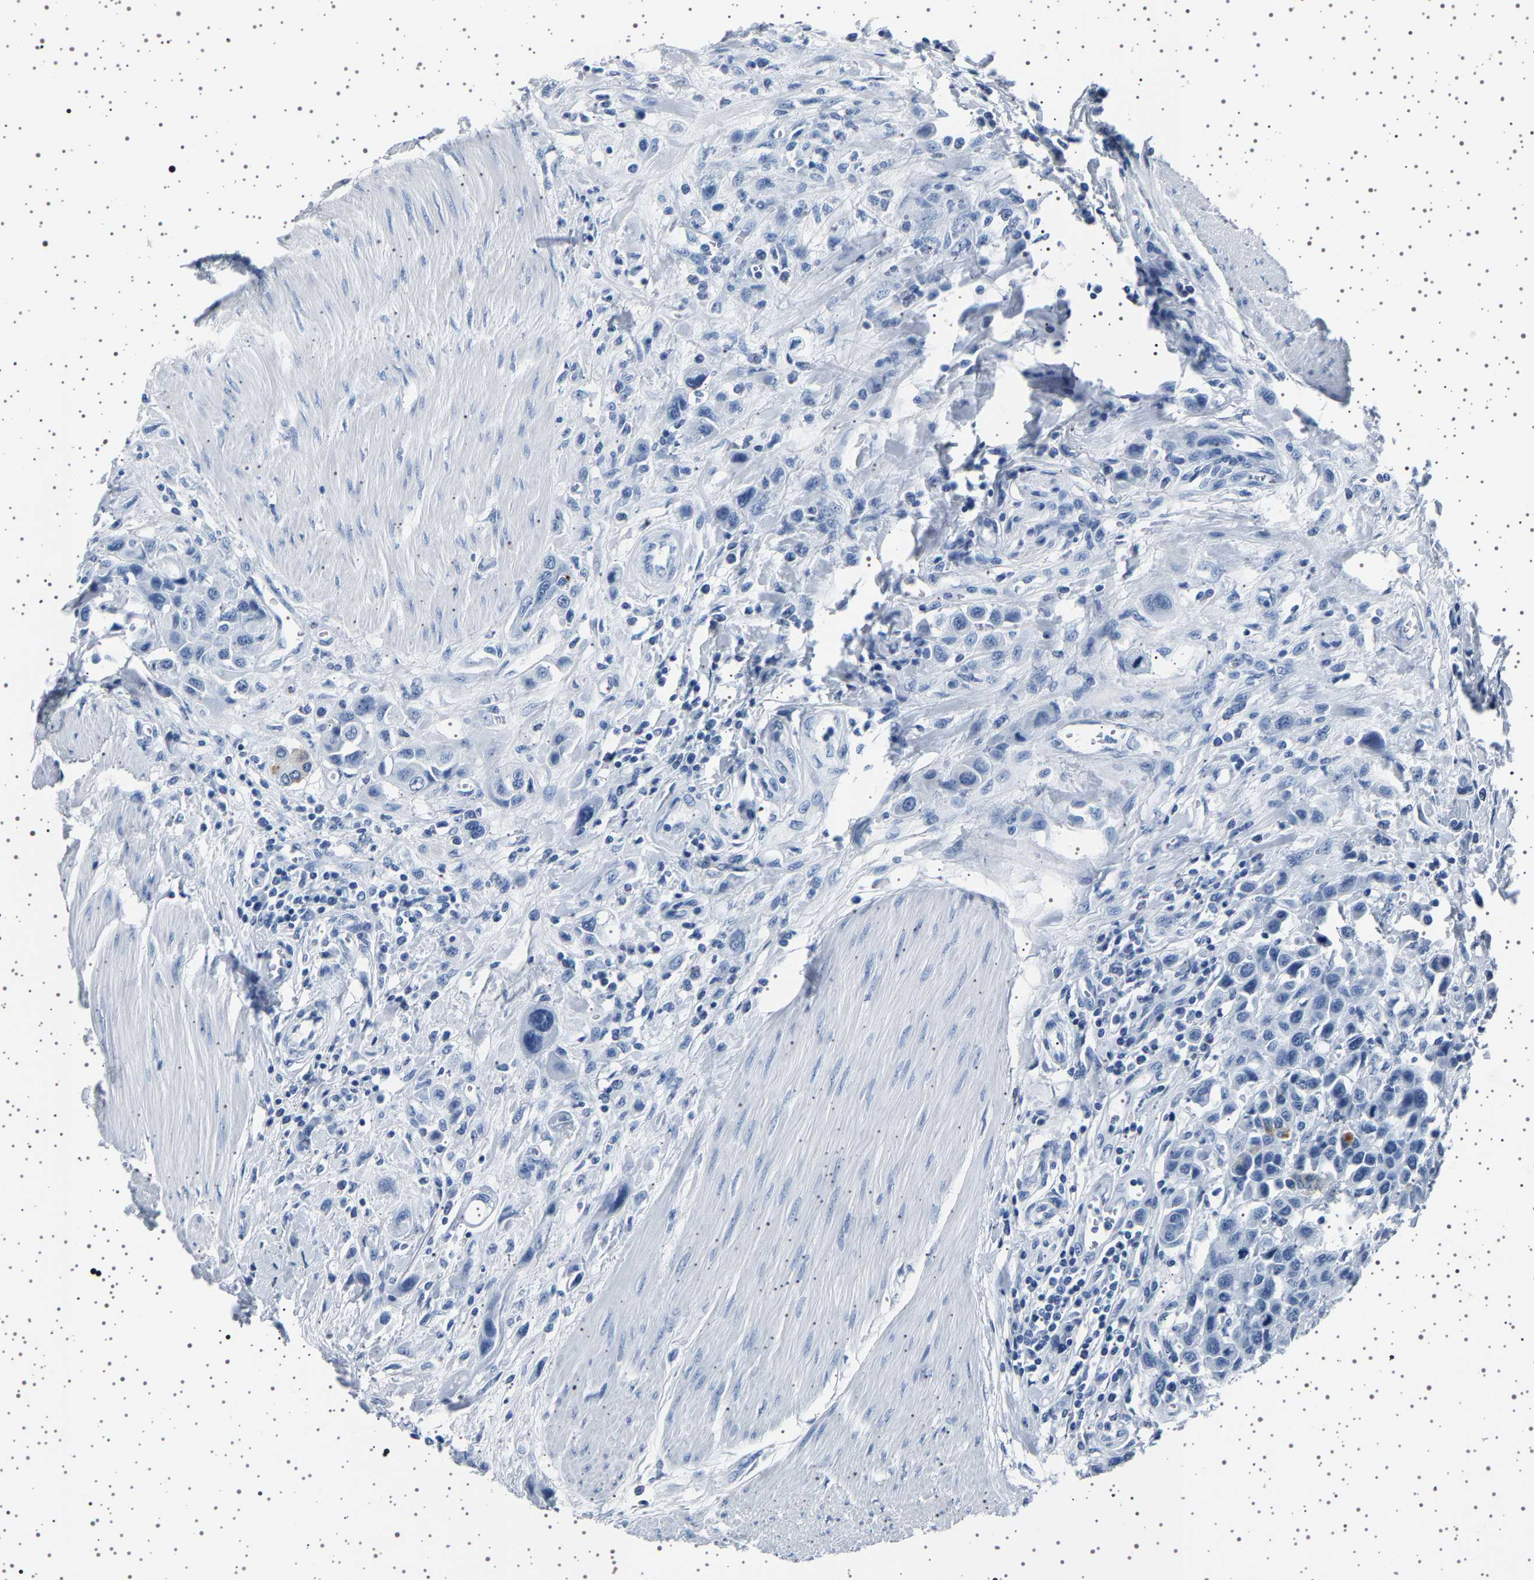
{"staining": {"intensity": "negative", "quantity": "none", "location": "none"}, "tissue": "urothelial cancer", "cell_type": "Tumor cells", "image_type": "cancer", "snomed": [{"axis": "morphology", "description": "Urothelial carcinoma, High grade"}, {"axis": "topography", "description": "Urinary bladder"}], "caption": "The photomicrograph shows no staining of tumor cells in urothelial cancer. (DAB IHC, high magnification).", "gene": "TFF3", "patient": {"sex": "male", "age": 50}}